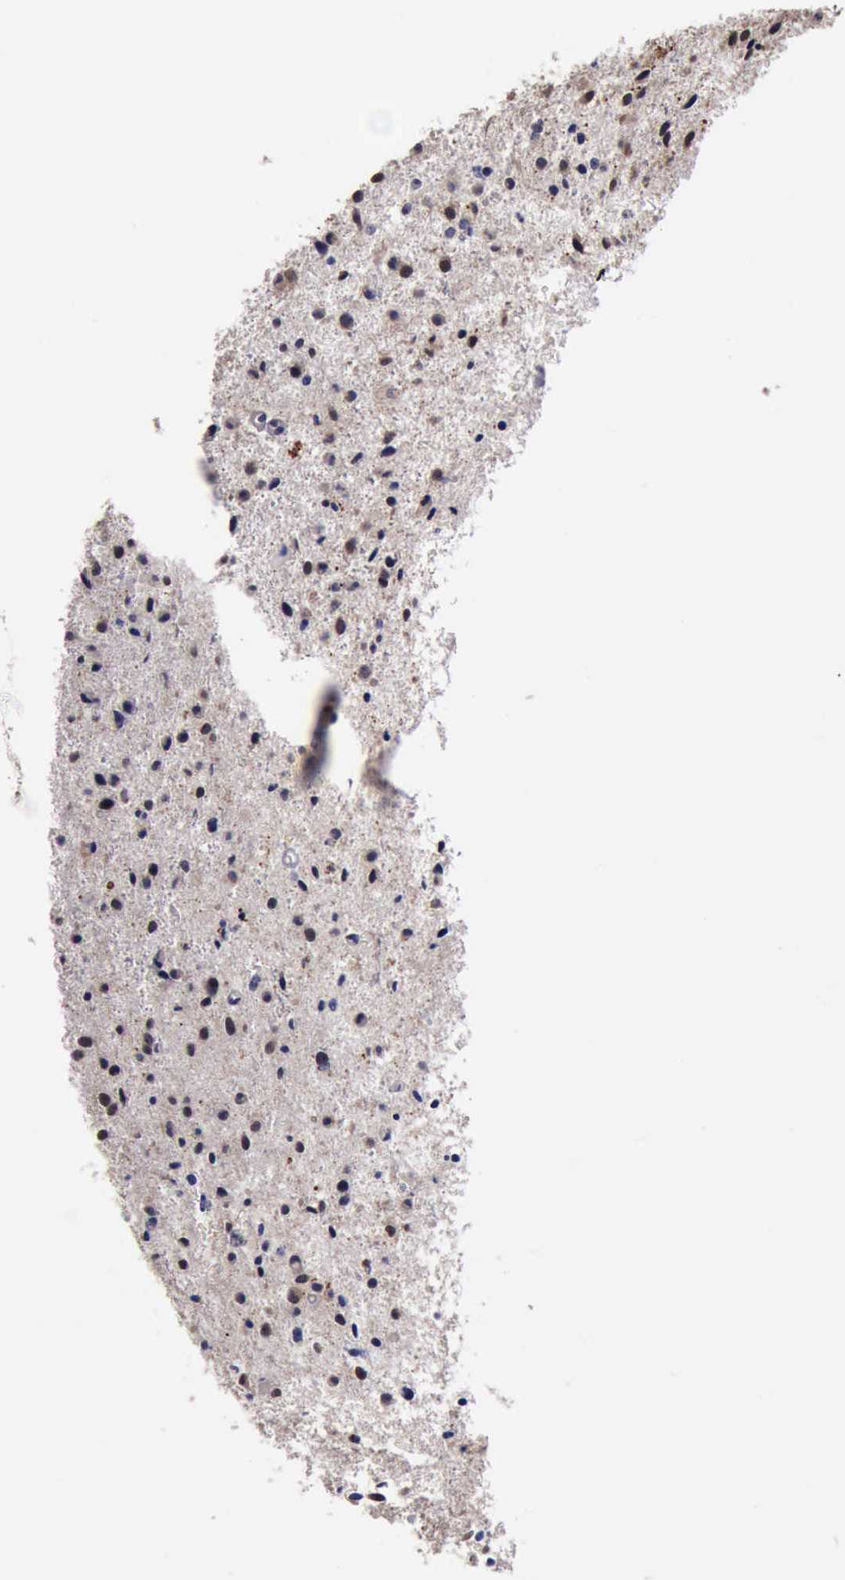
{"staining": {"intensity": "weak", "quantity": "25%-75%", "location": "cytoplasmic/membranous"}, "tissue": "glioma", "cell_type": "Tumor cells", "image_type": "cancer", "snomed": [{"axis": "morphology", "description": "Glioma, malignant, Low grade"}, {"axis": "topography", "description": "Brain"}], "caption": "Malignant low-grade glioma stained with immunohistochemistry (IHC) demonstrates weak cytoplasmic/membranous positivity in about 25%-75% of tumor cells.", "gene": "CRKL", "patient": {"sex": "female", "age": 46}}